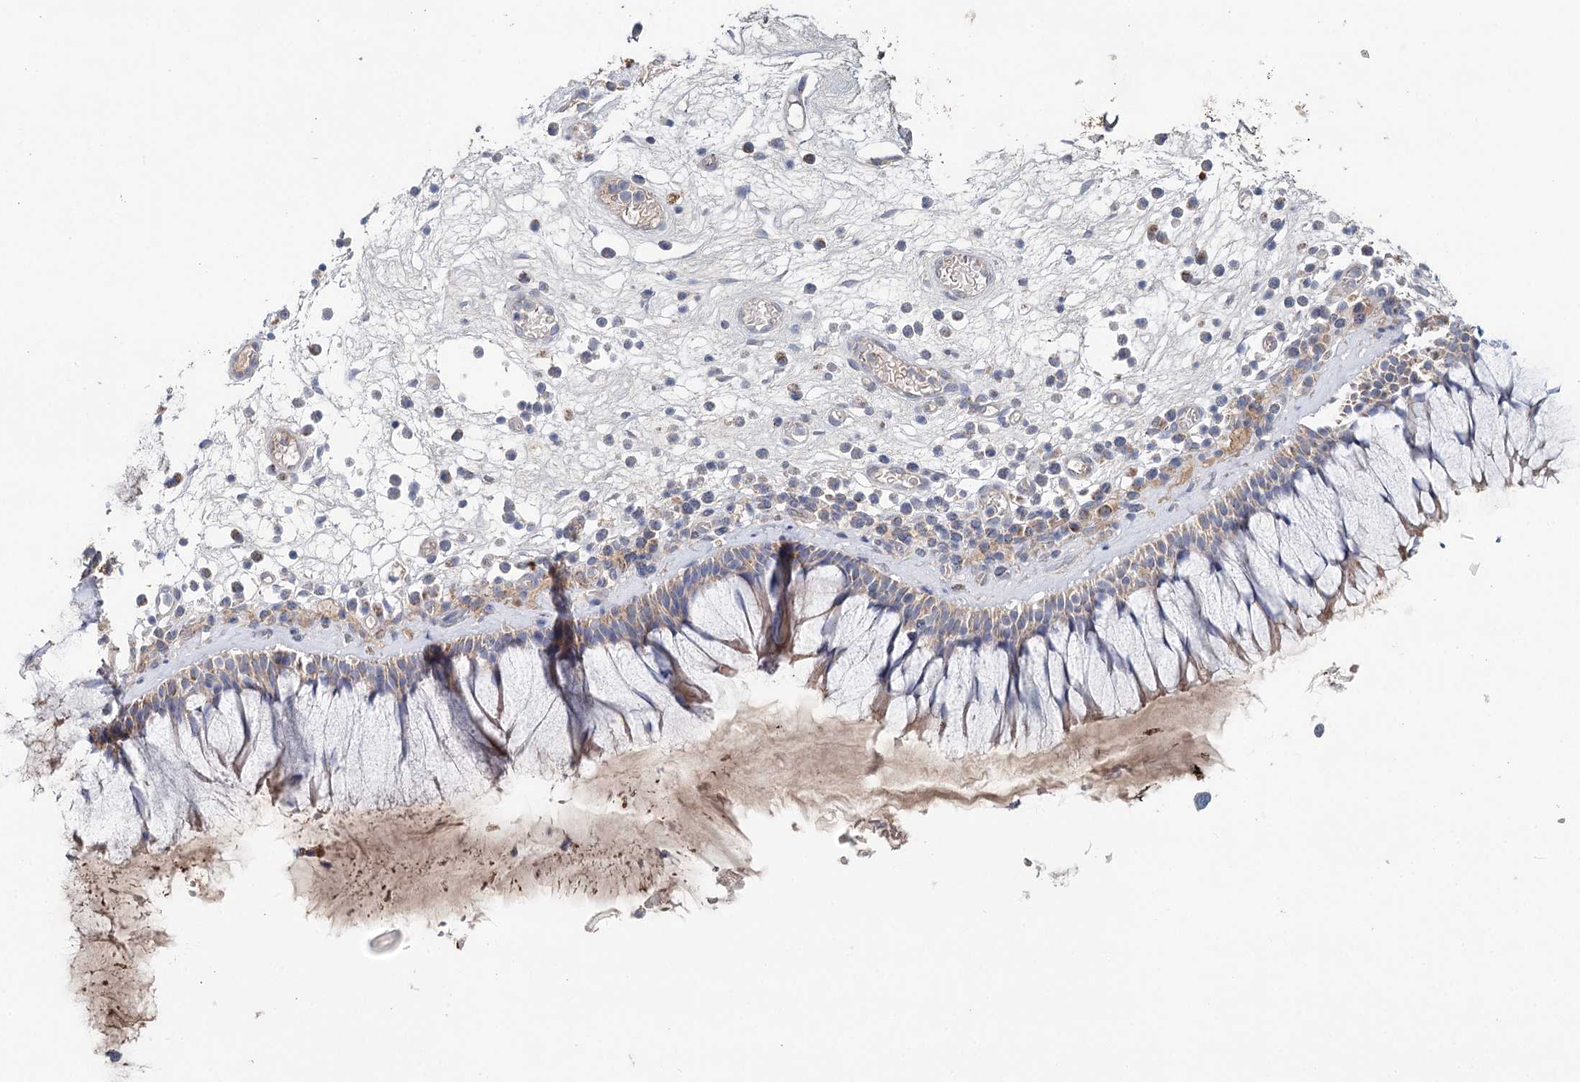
{"staining": {"intensity": "weak", "quantity": ">75%", "location": "cytoplasmic/membranous"}, "tissue": "nasopharynx", "cell_type": "Respiratory epithelial cells", "image_type": "normal", "snomed": [{"axis": "morphology", "description": "Normal tissue, NOS"}, {"axis": "morphology", "description": "Inflammation, NOS"}, {"axis": "topography", "description": "Nasopharynx"}], "caption": "DAB immunohistochemical staining of normal human nasopharynx shows weak cytoplasmic/membranous protein staining in about >75% of respiratory epithelial cells. Immunohistochemistry (ihc) stains the protein of interest in brown and the nuclei are stained blue.", "gene": "ARHGAP44", "patient": {"sex": "male", "age": 70}}